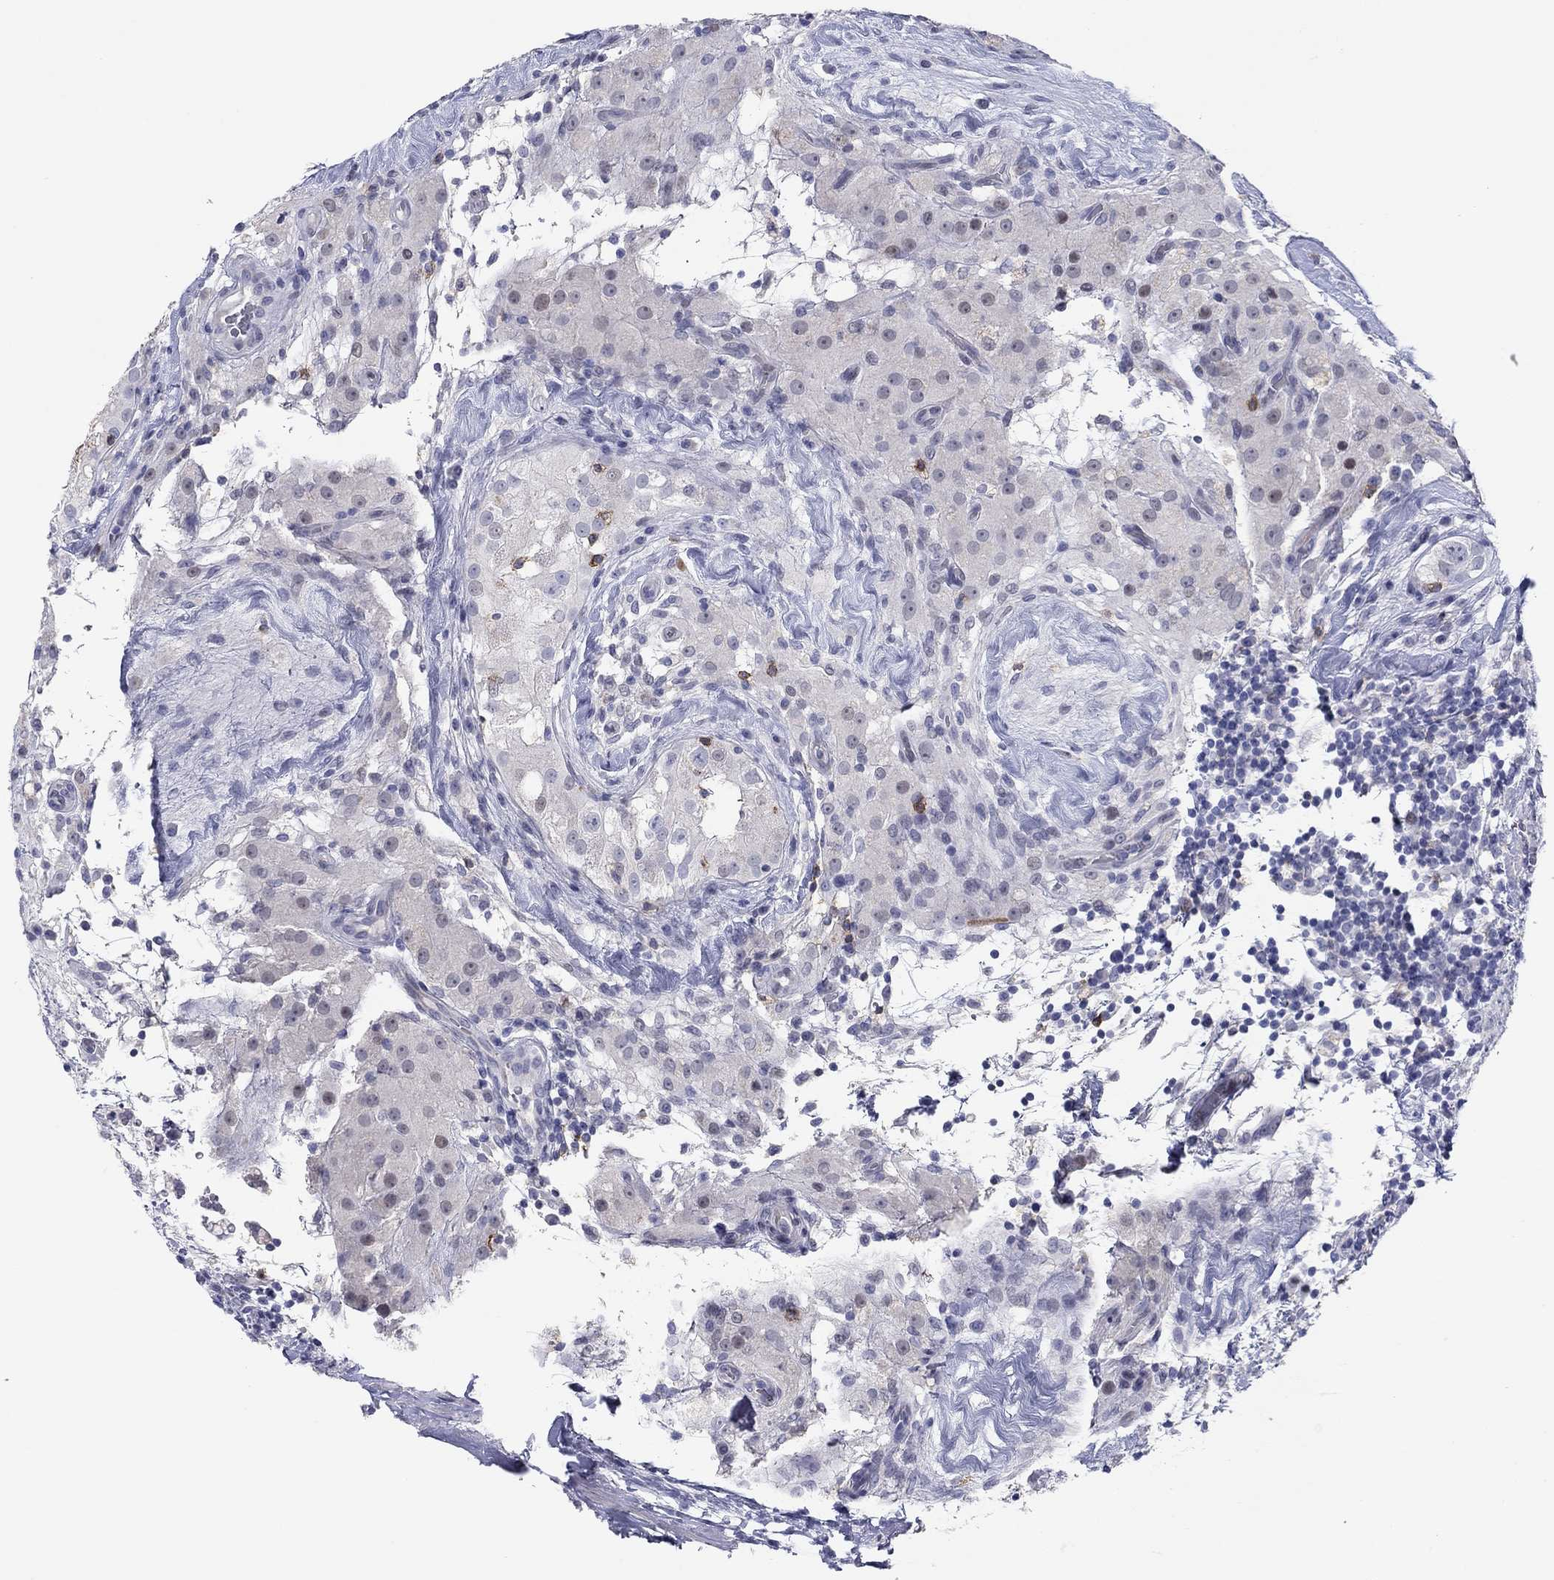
{"staining": {"intensity": "negative", "quantity": "none", "location": "none"}, "tissue": "testis cancer", "cell_type": "Tumor cells", "image_type": "cancer", "snomed": [{"axis": "morphology", "description": "Seminoma, NOS"}, {"axis": "topography", "description": "Testis"}], "caption": "IHC of testis cancer shows no expression in tumor cells.", "gene": "ITGAE", "patient": {"sex": "male", "age": 34}}